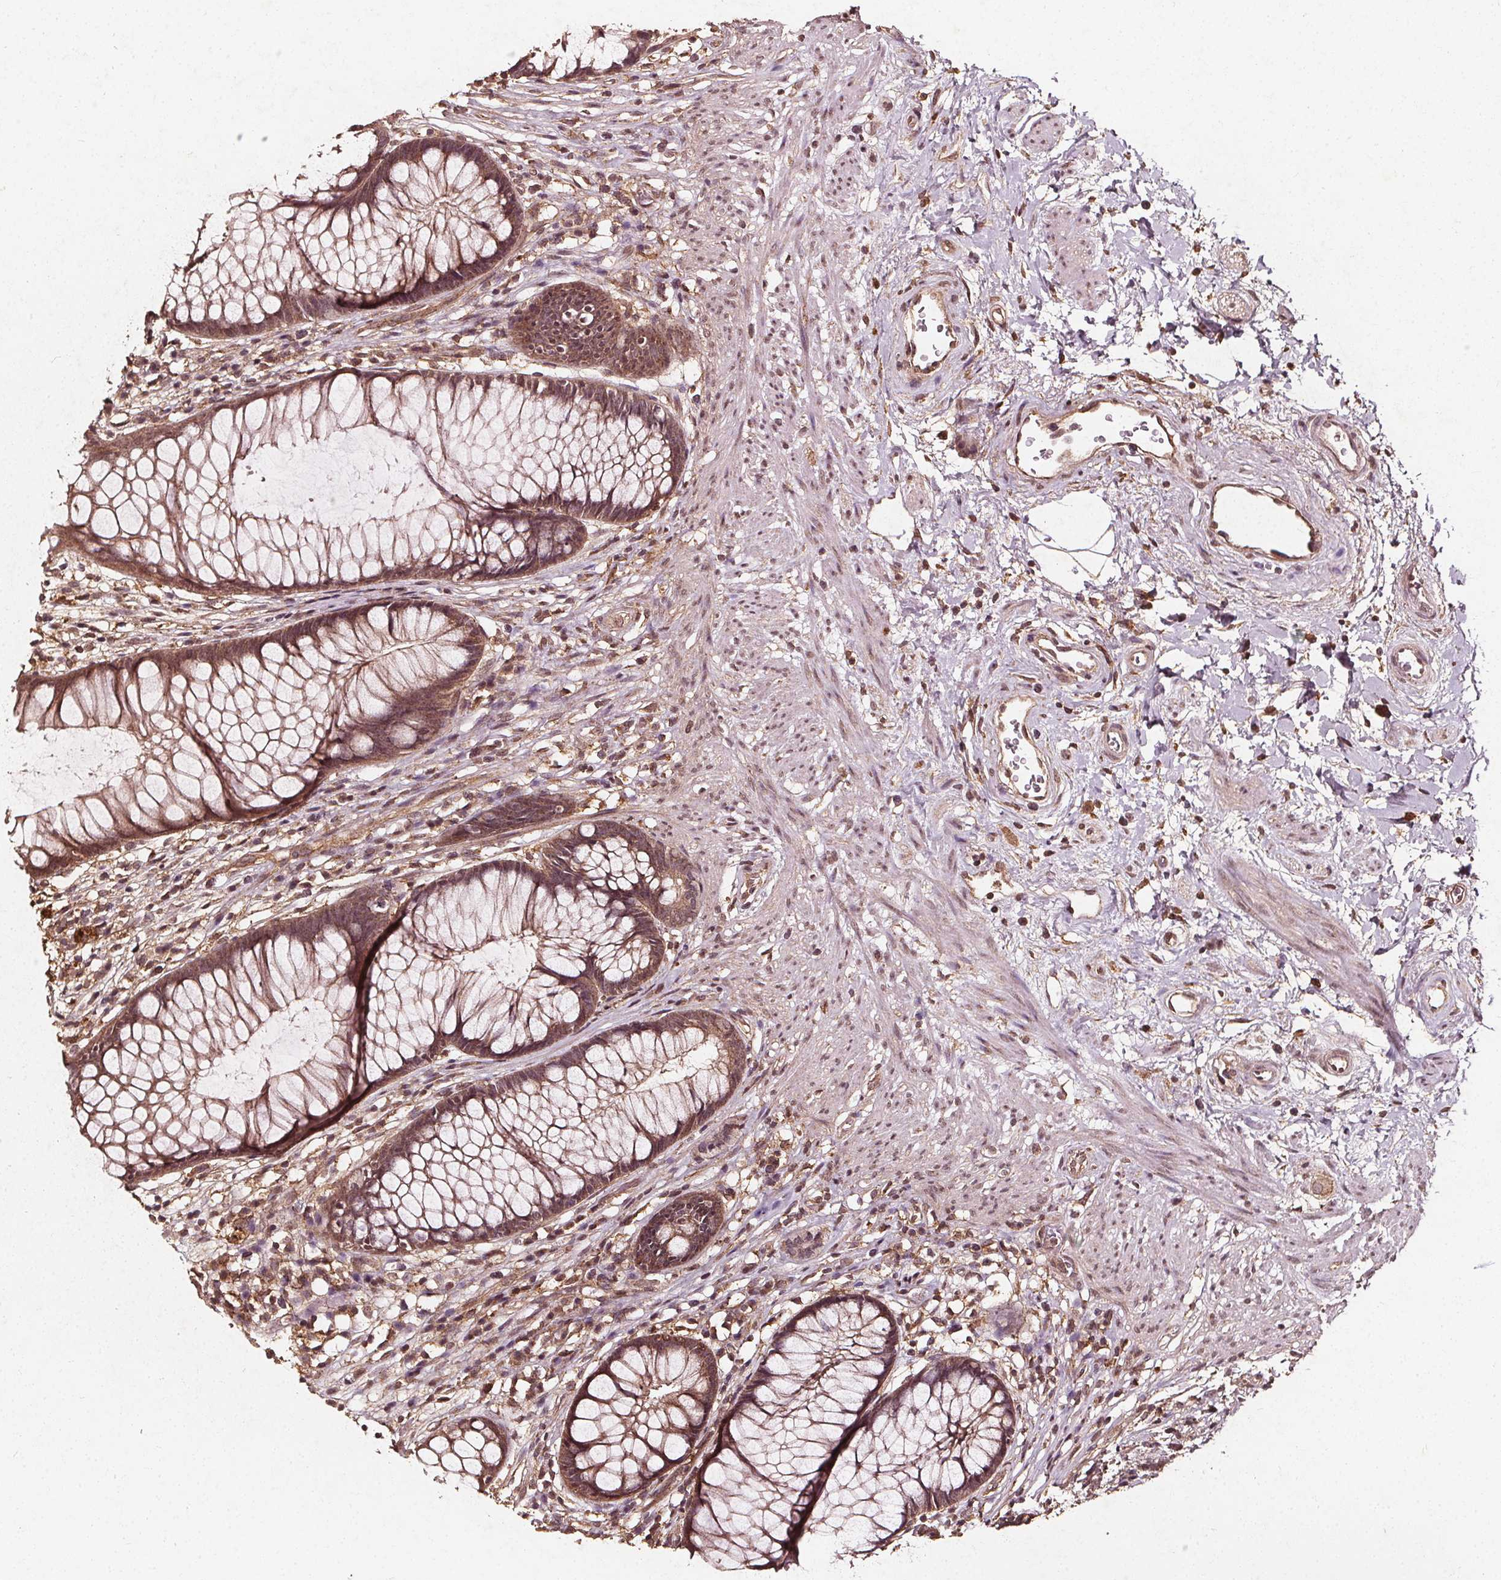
{"staining": {"intensity": "moderate", "quantity": ">75%", "location": "cytoplasmic/membranous"}, "tissue": "rectum", "cell_type": "Glandular cells", "image_type": "normal", "snomed": [{"axis": "morphology", "description": "Normal tissue, NOS"}, {"axis": "topography", "description": "Smooth muscle"}, {"axis": "topography", "description": "Rectum"}], "caption": "This is an image of immunohistochemistry (IHC) staining of normal rectum, which shows moderate staining in the cytoplasmic/membranous of glandular cells.", "gene": "ABCA1", "patient": {"sex": "male", "age": 53}}